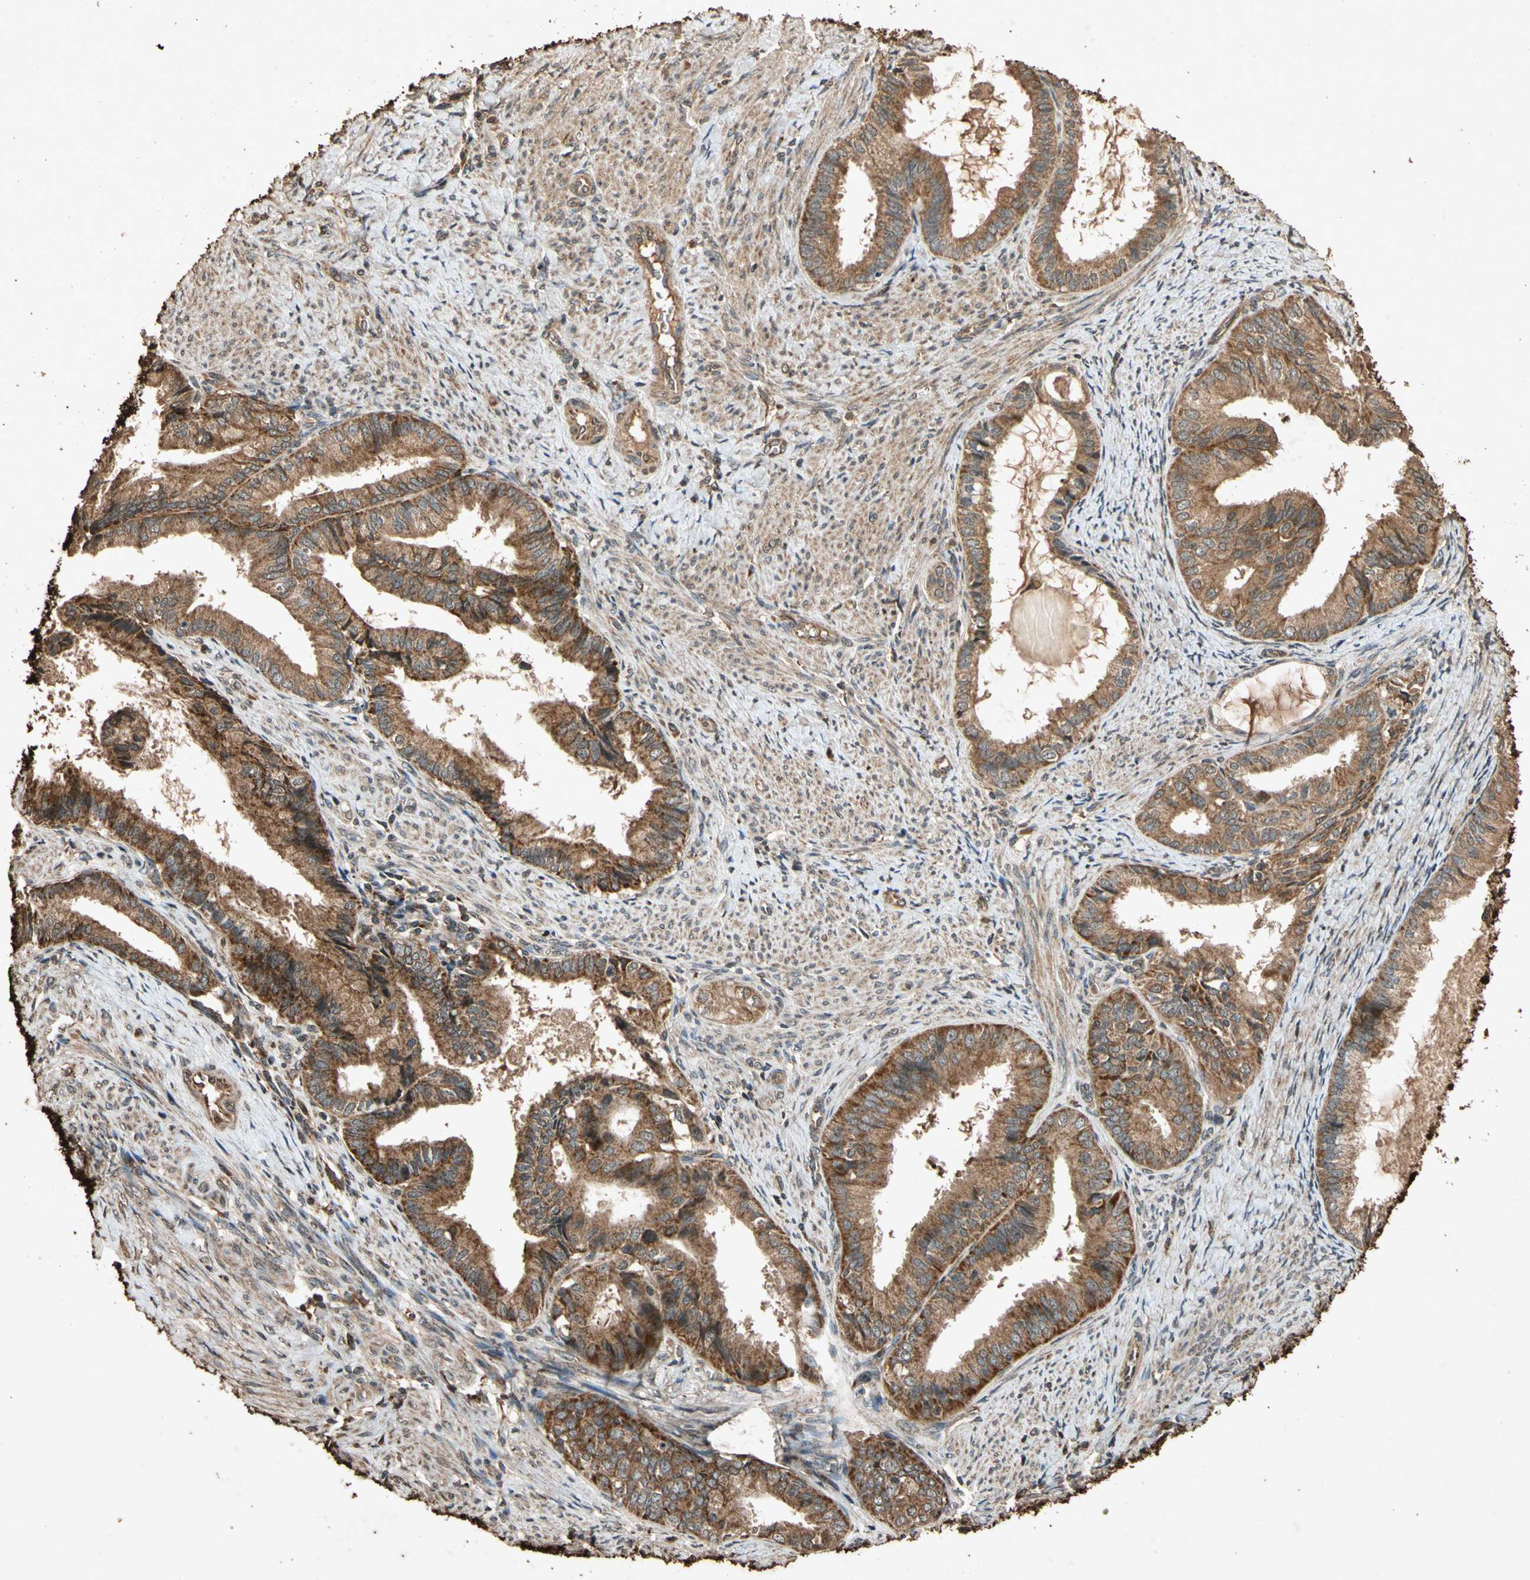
{"staining": {"intensity": "strong", "quantity": ">75%", "location": "cytoplasmic/membranous"}, "tissue": "endometrial cancer", "cell_type": "Tumor cells", "image_type": "cancer", "snomed": [{"axis": "morphology", "description": "Adenocarcinoma, NOS"}, {"axis": "topography", "description": "Endometrium"}], "caption": "Endometrial adenocarcinoma tissue demonstrates strong cytoplasmic/membranous expression in approximately >75% of tumor cells, visualized by immunohistochemistry.", "gene": "TXN2", "patient": {"sex": "female", "age": 86}}